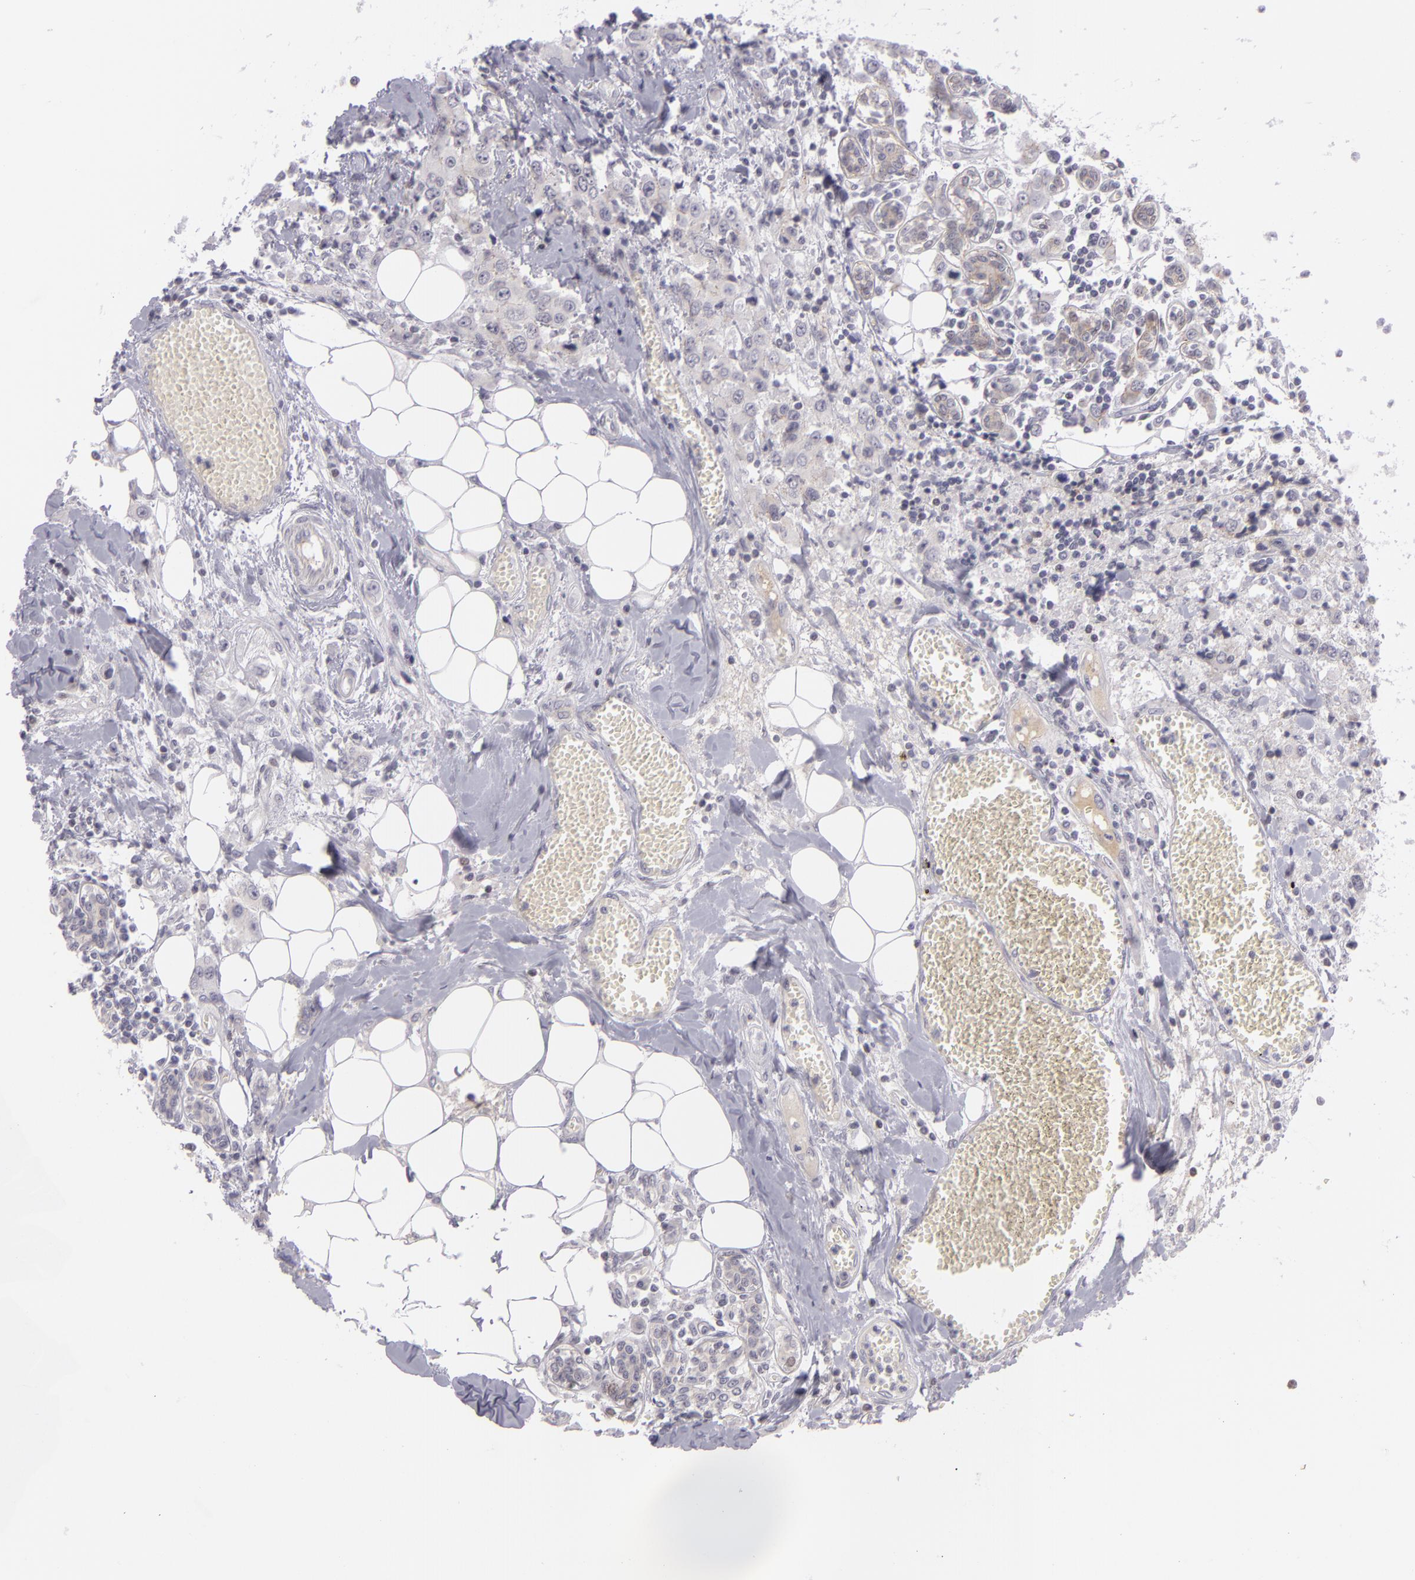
{"staining": {"intensity": "negative", "quantity": "none", "location": "none"}, "tissue": "breast cancer", "cell_type": "Tumor cells", "image_type": "cancer", "snomed": [{"axis": "morphology", "description": "Duct carcinoma"}, {"axis": "topography", "description": "Breast"}], "caption": "A photomicrograph of breast cancer stained for a protein demonstrates no brown staining in tumor cells.", "gene": "CTNNB1", "patient": {"sex": "female", "age": 58}}